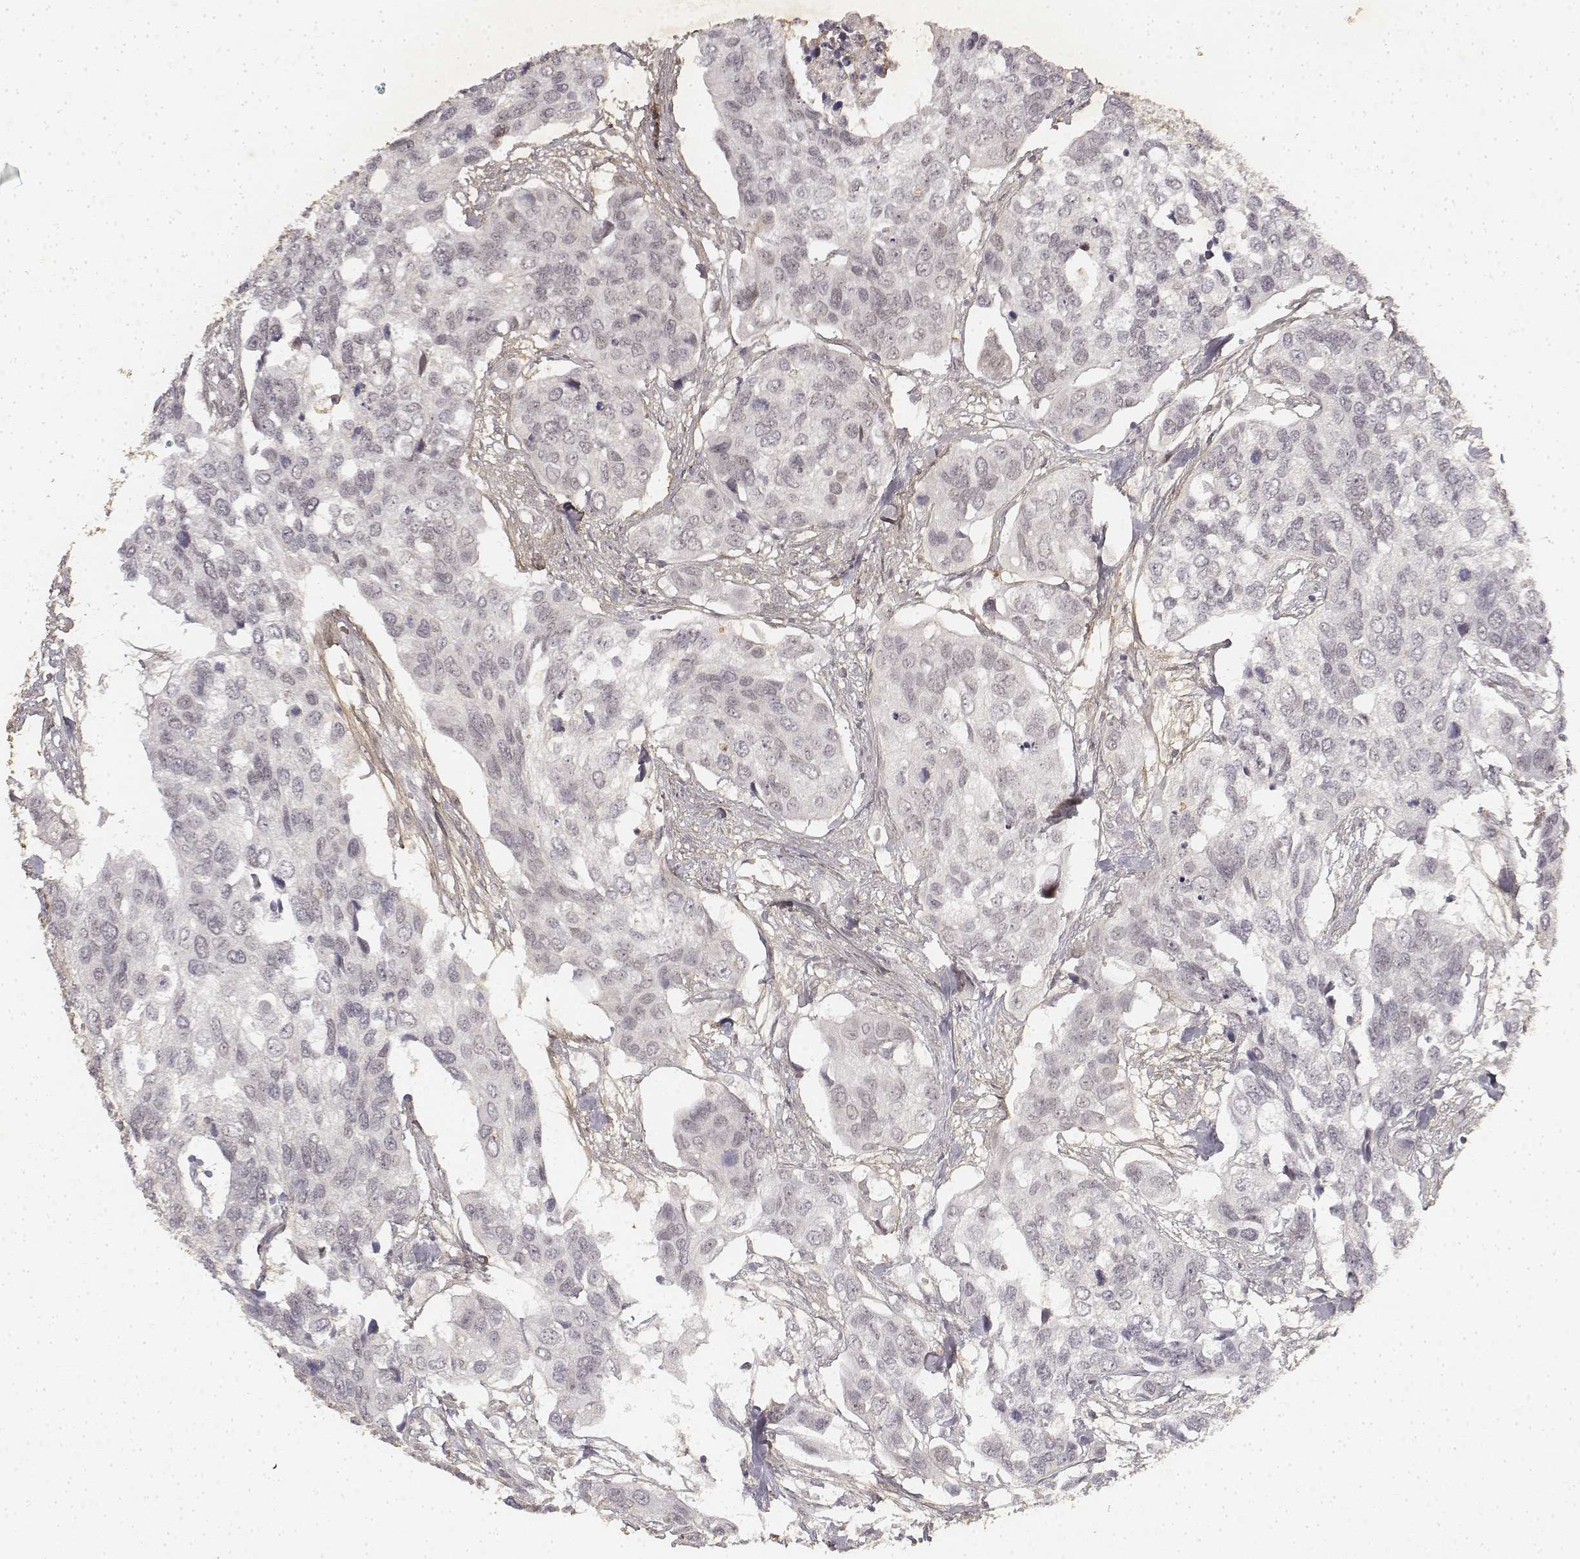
{"staining": {"intensity": "negative", "quantity": "none", "location": "none"}, "tissue": "urothelial cancer", "cell_type": "Tumor cells", "image_type": "cancer", "snomed": [{"axis": "morphology", "description": "Urothelial carcinoma, High grade"}, {"axis": "topography", "description": "Urinary bladder"}], "caption": "The micrograph shows no staining of tumor cells in urothelial cancer.", "gene": "KRT84", "patient": {"sex": "male", "age": 60}}